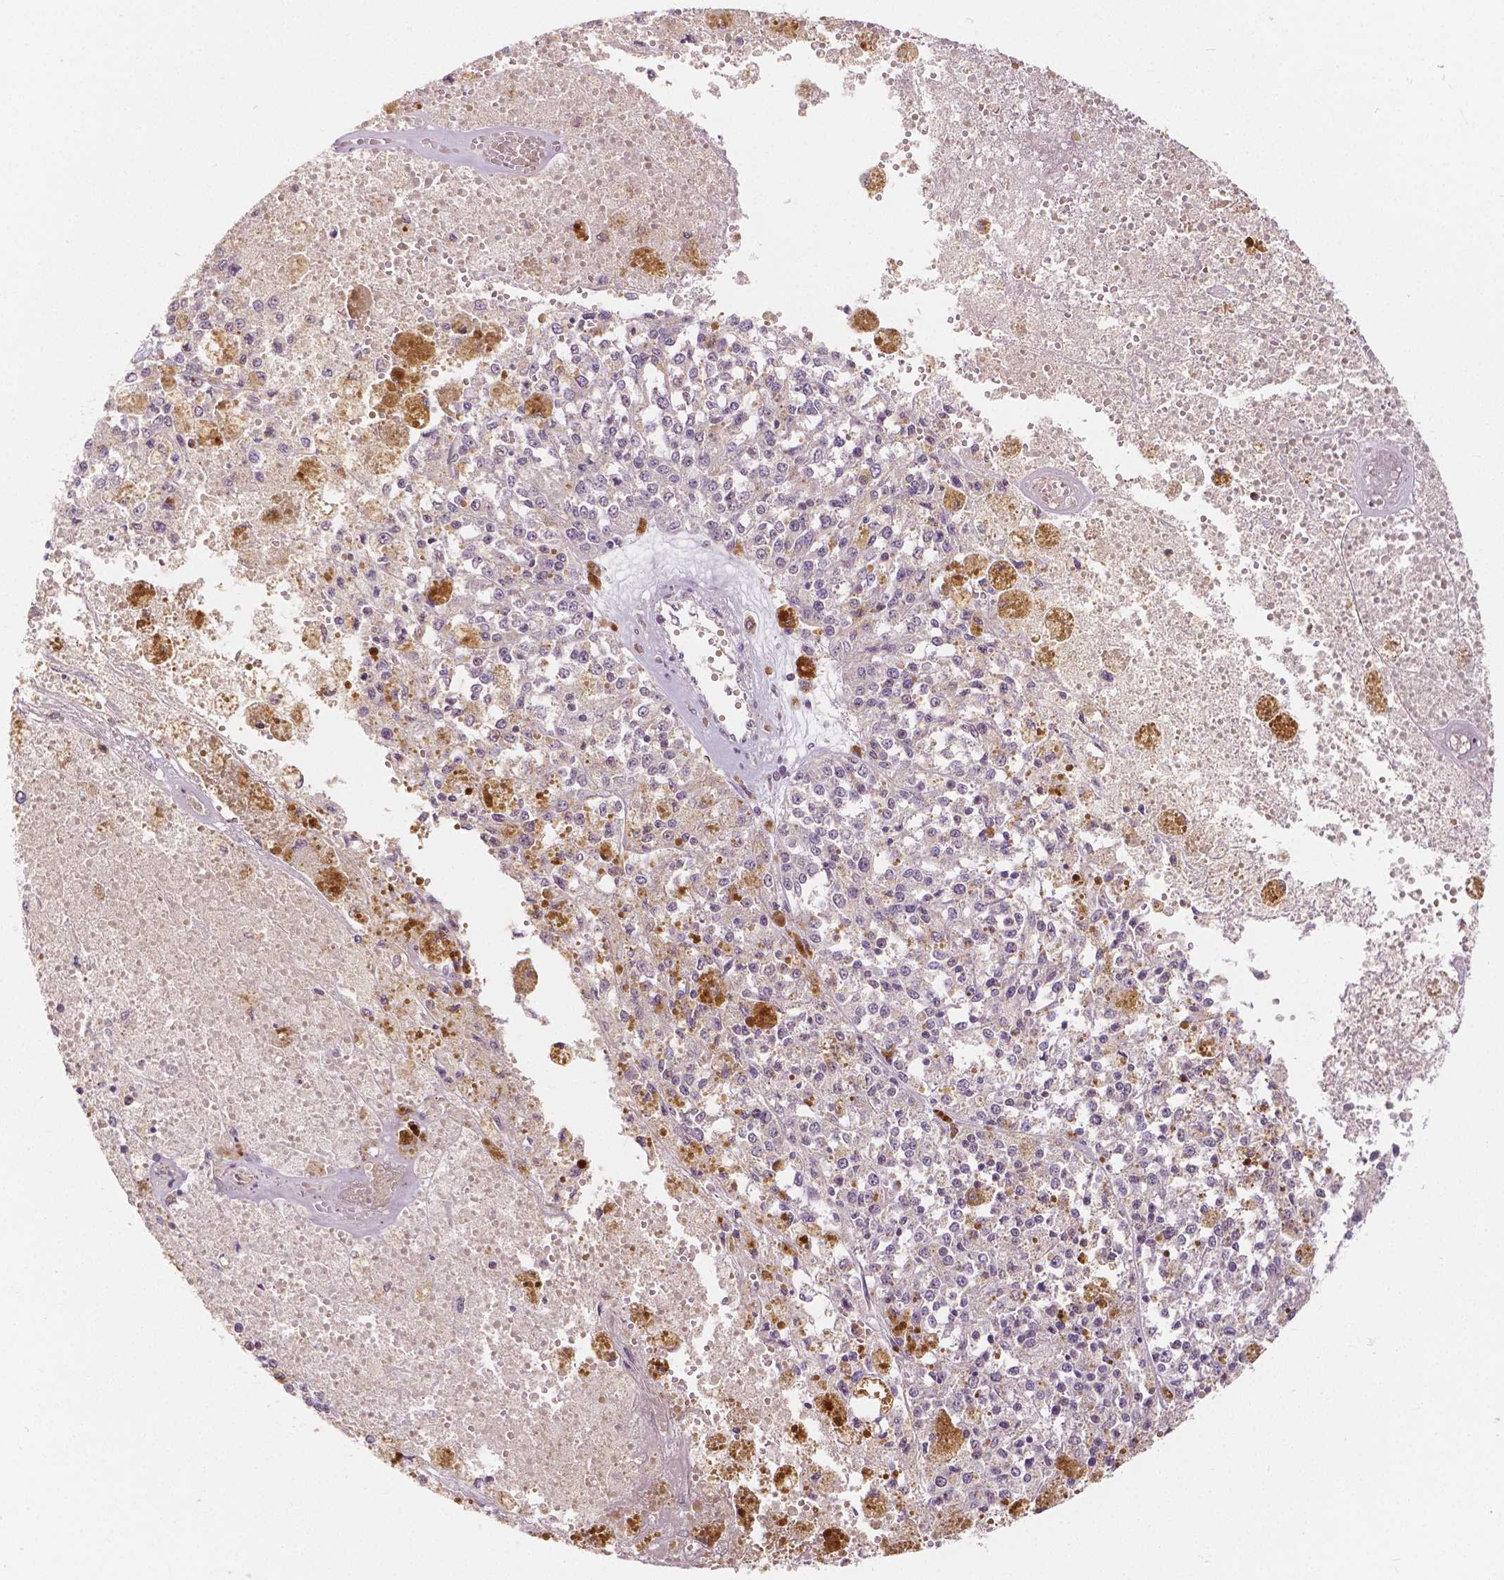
{"staining": {"intensity": "negative", "quantity": "none", "location": "none"}, "tissue": "melanoma", "cell_type": "Tumor cells", "image_type": "cancer", "snomed": [{"axis": "morphology", "description": "Malignant melanoma, Metastatic site"}, {"axis": "topography", "description": "Lymph node"}], "caption": "IHC of malignant melanoma (metastatic site) displays no positivity in tumor cells.", "gene": "NAPRT", "patient": {"sex": "female", "age": 64}}